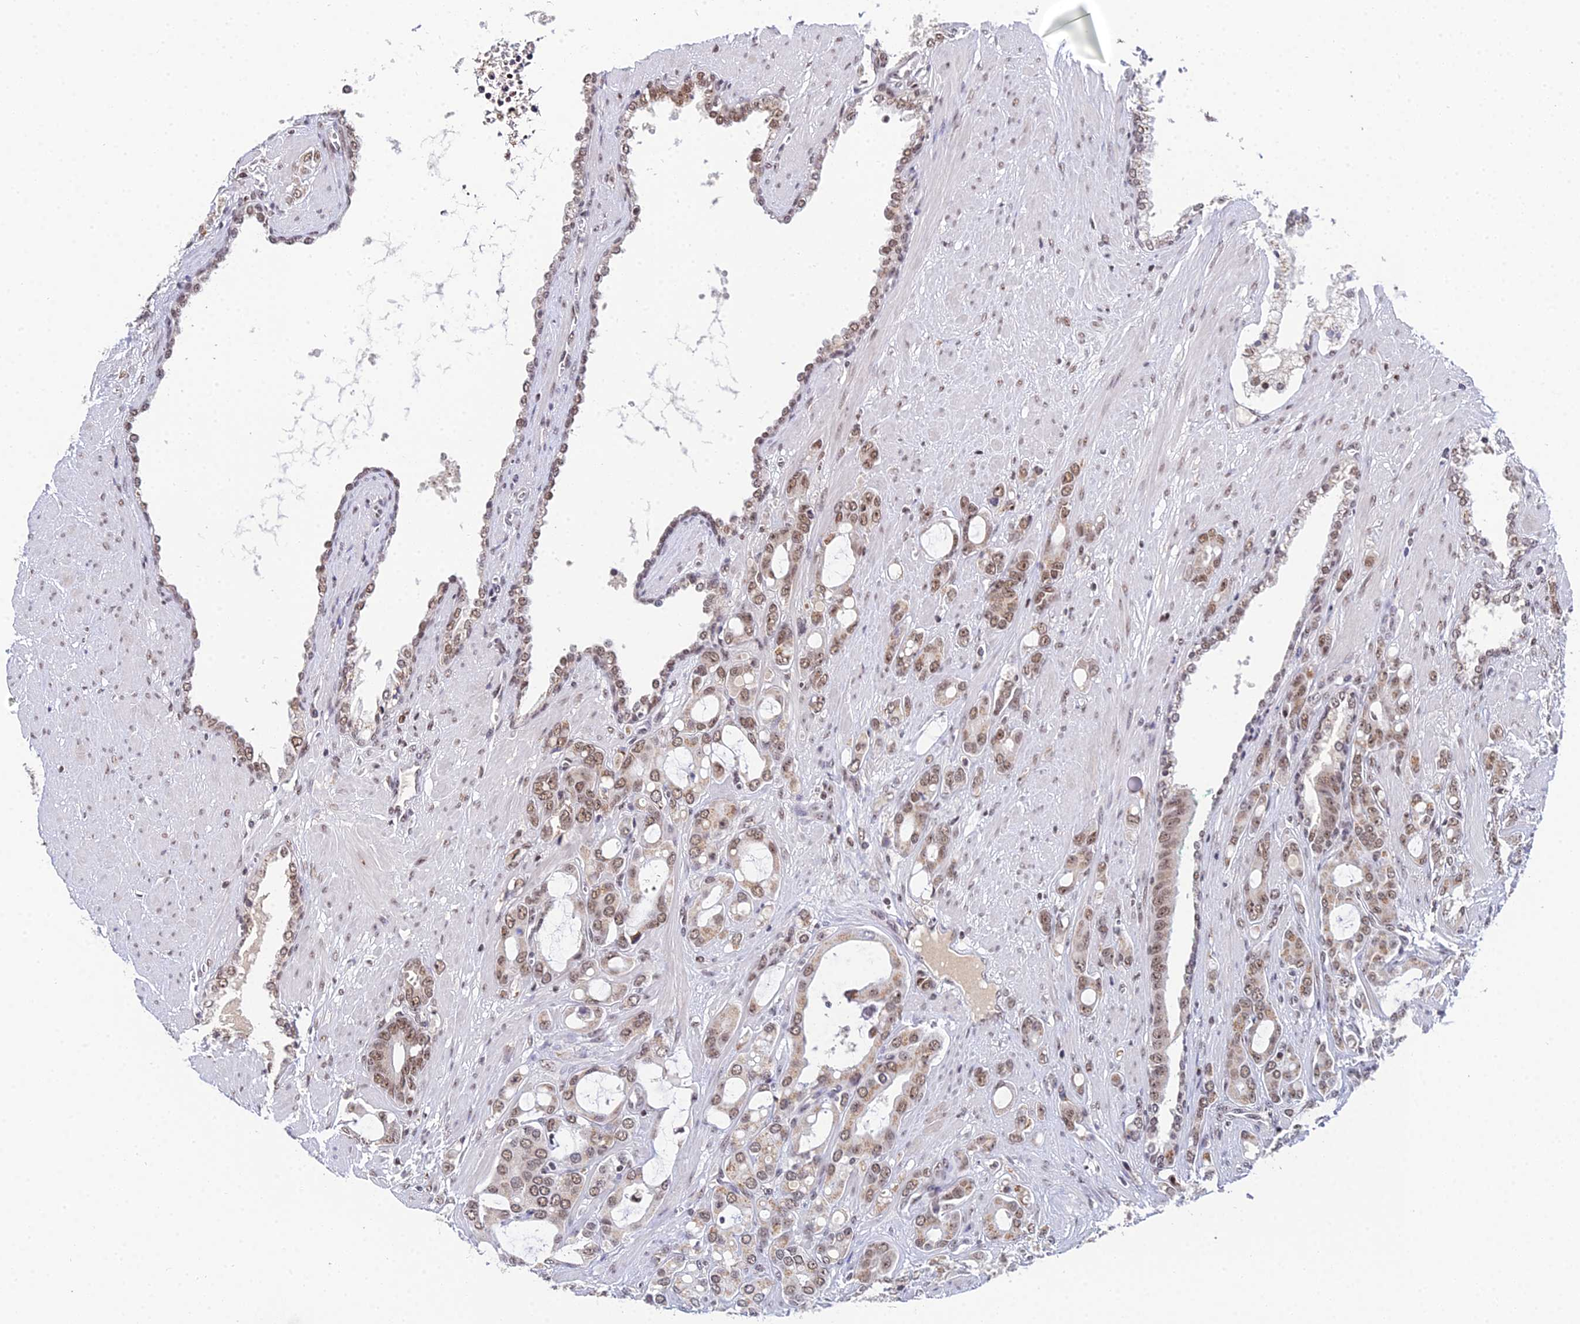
{"staining": {"intensity": "moderate", "quantity": ">75%", "location": "nuclear"}, "tissue": "prostate cancer", "cell_type": "Tumor cells", "image_type": "cancer", "snomed": [{"axis": "morphology", "description": "Adenocarcinoma, High grade"}, {"axis": "topography", "description": "Prostate"}], "caption": "A brown stain shows moderate nuclear positivity of a protein in human prostate adenocarcinoma (high-grade) tumor cells.", "gene": "EXOSC3", "patient": {"sex": "male", "age": 72}}